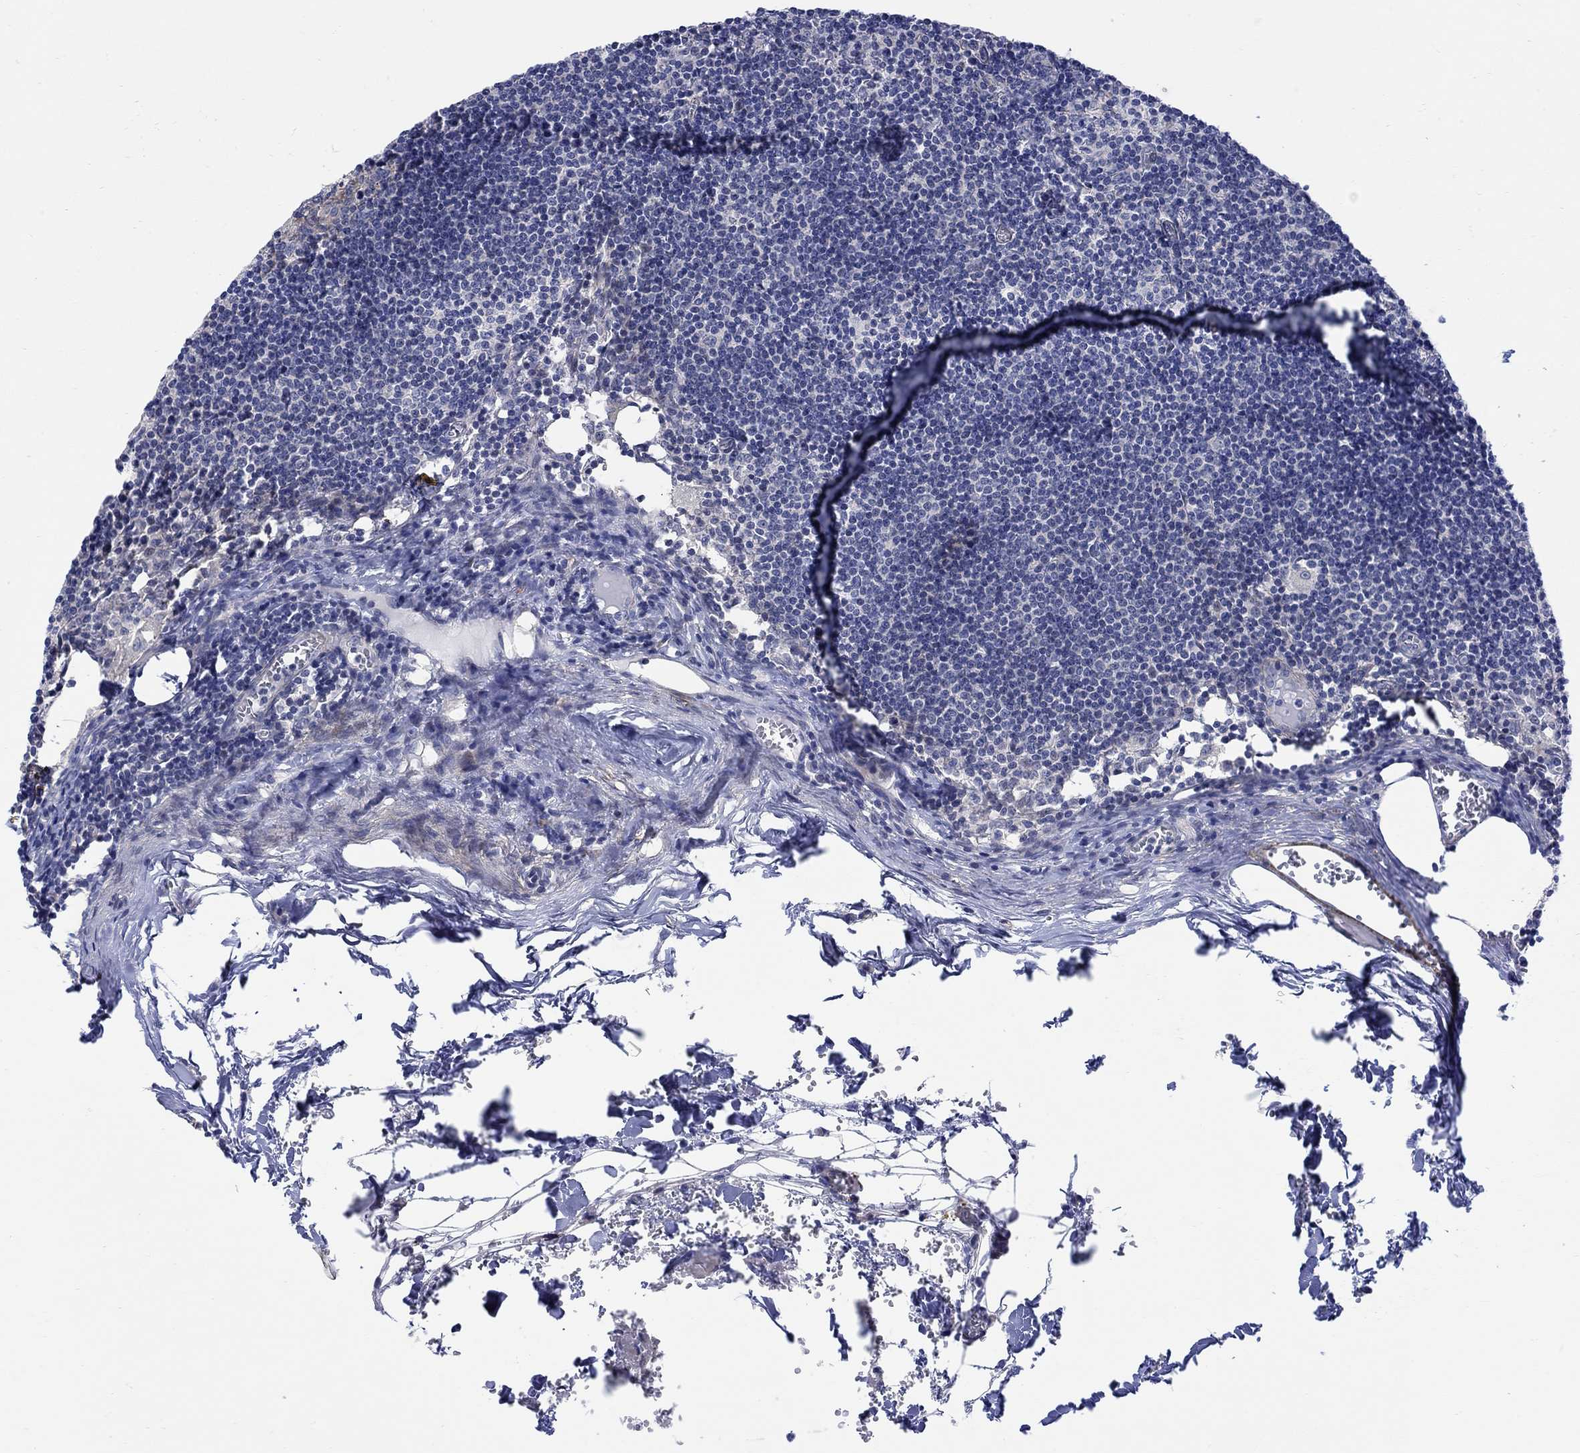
{"staining": {"intensity": "negative", "quantity": "none", "location": "none"}, "tissue": "lymph node", "cell_type": "Germinal center cells", "image_type": "normal", "snomed": [{"axis": "morphology", "description": "Normal tissue, NOS"}, {"axis": "topography", "description": "Lymph node"}], "caption": "Normal lymph node was stained to show a protein in brown. There is no significant positivity in germinal center cells. (Stains: DAB (3,3'-diaminobenzidine) immunohistochemistry (IHC) with hematoxylin counter stain, Microscopy: brightfield microscopy at high magnification).", "gene": "SCN7A", "patient": {"sex": "male", "age": 59}}